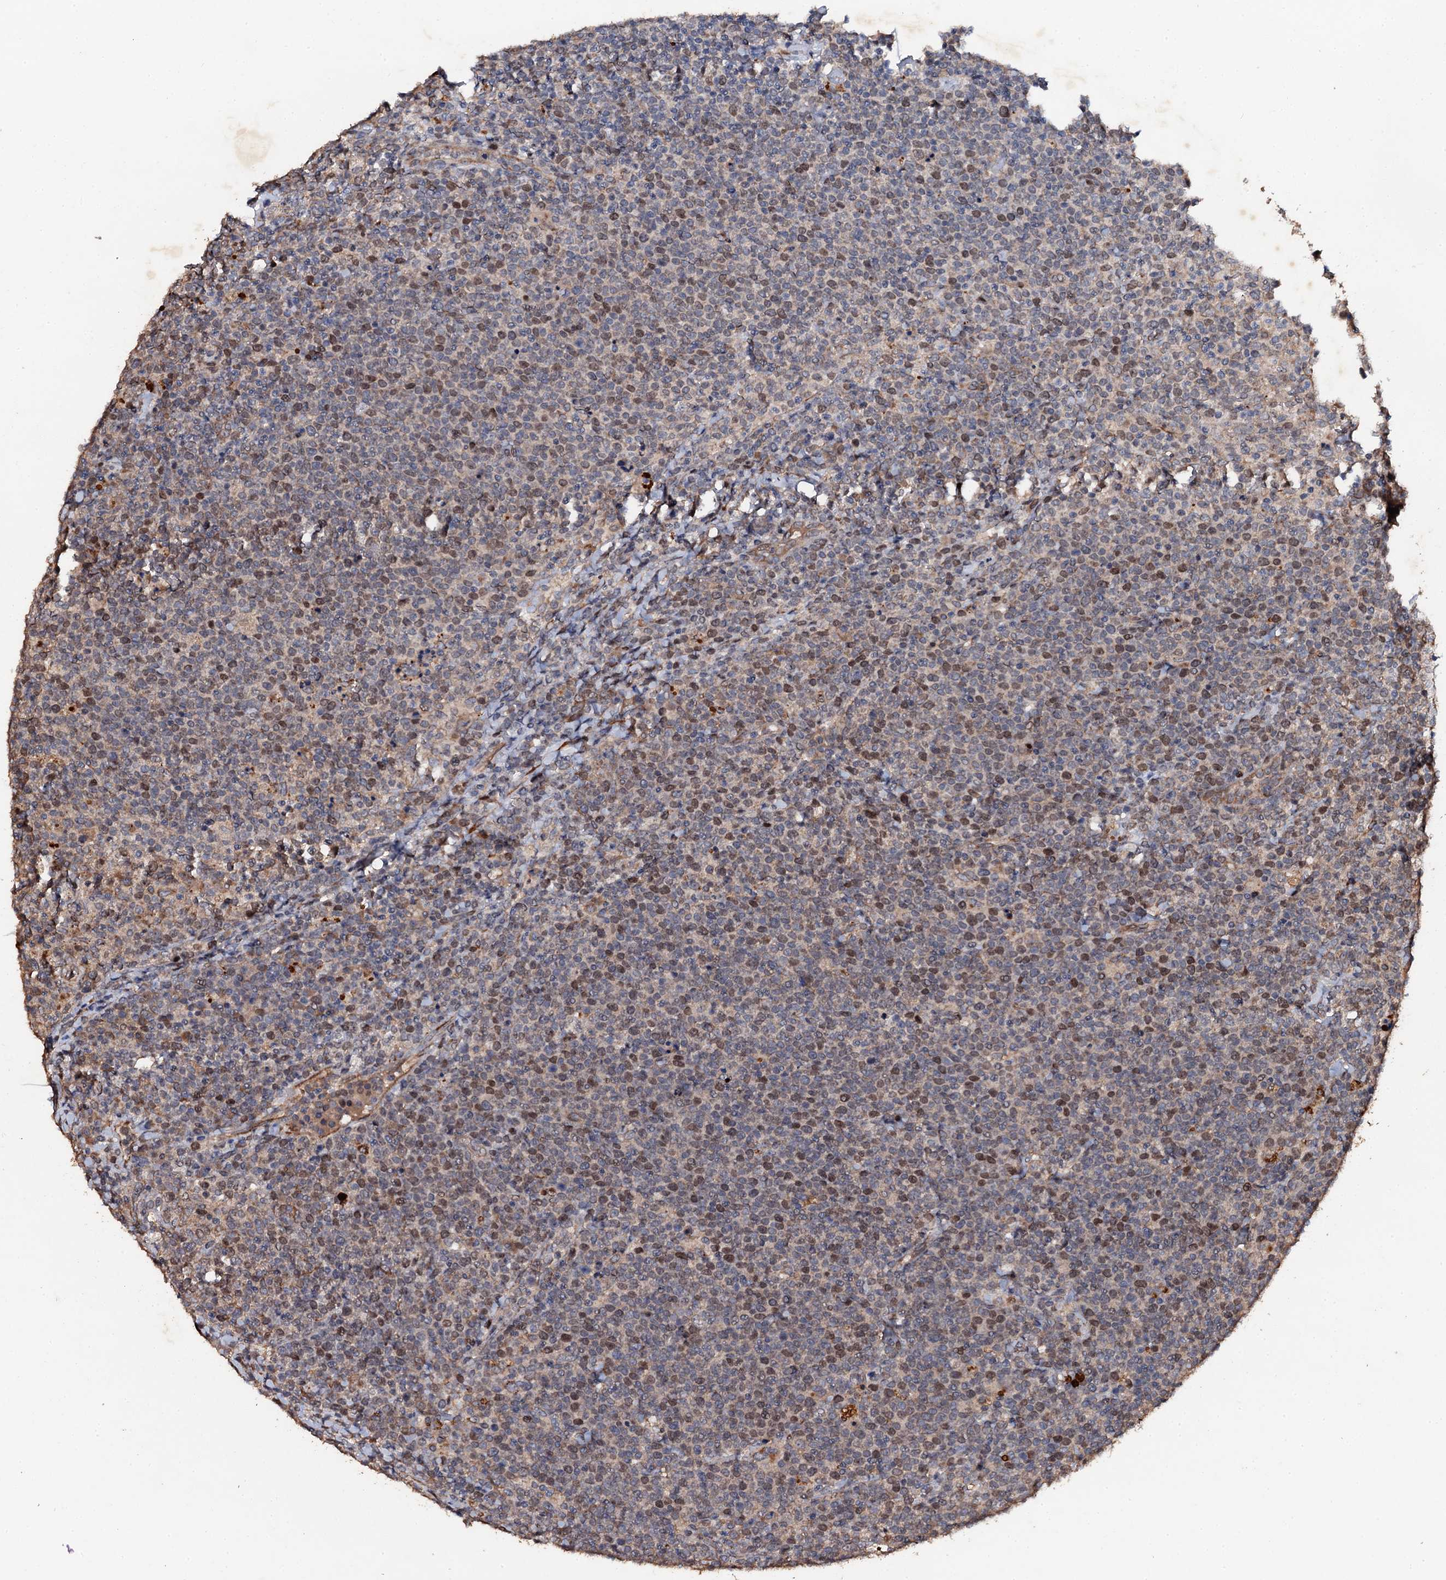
{"staining": {"intensity": "moderate", "quantity": "25%-75%", "location": "nuclear"}, "tissue": "lymphoma", "cell_type": "Tumor cells", "image_type": "cancer", "snomed": [{"axis": "morphology", "description": "Malignant lymphoma, non-Hodgkin's type, High grade"}, {"axis": "topography", "description": "Lymph node"}], "caption": "Protein expression by immunohistochemistry (IHC) displays moderate nuclear expression in about 25%-75% of tumor cells in high-grade malignant lymphoma, non-Hodgkin's type.", "gene": "ADAMTS10", "patient": {"sex": "male", "age": 61}}